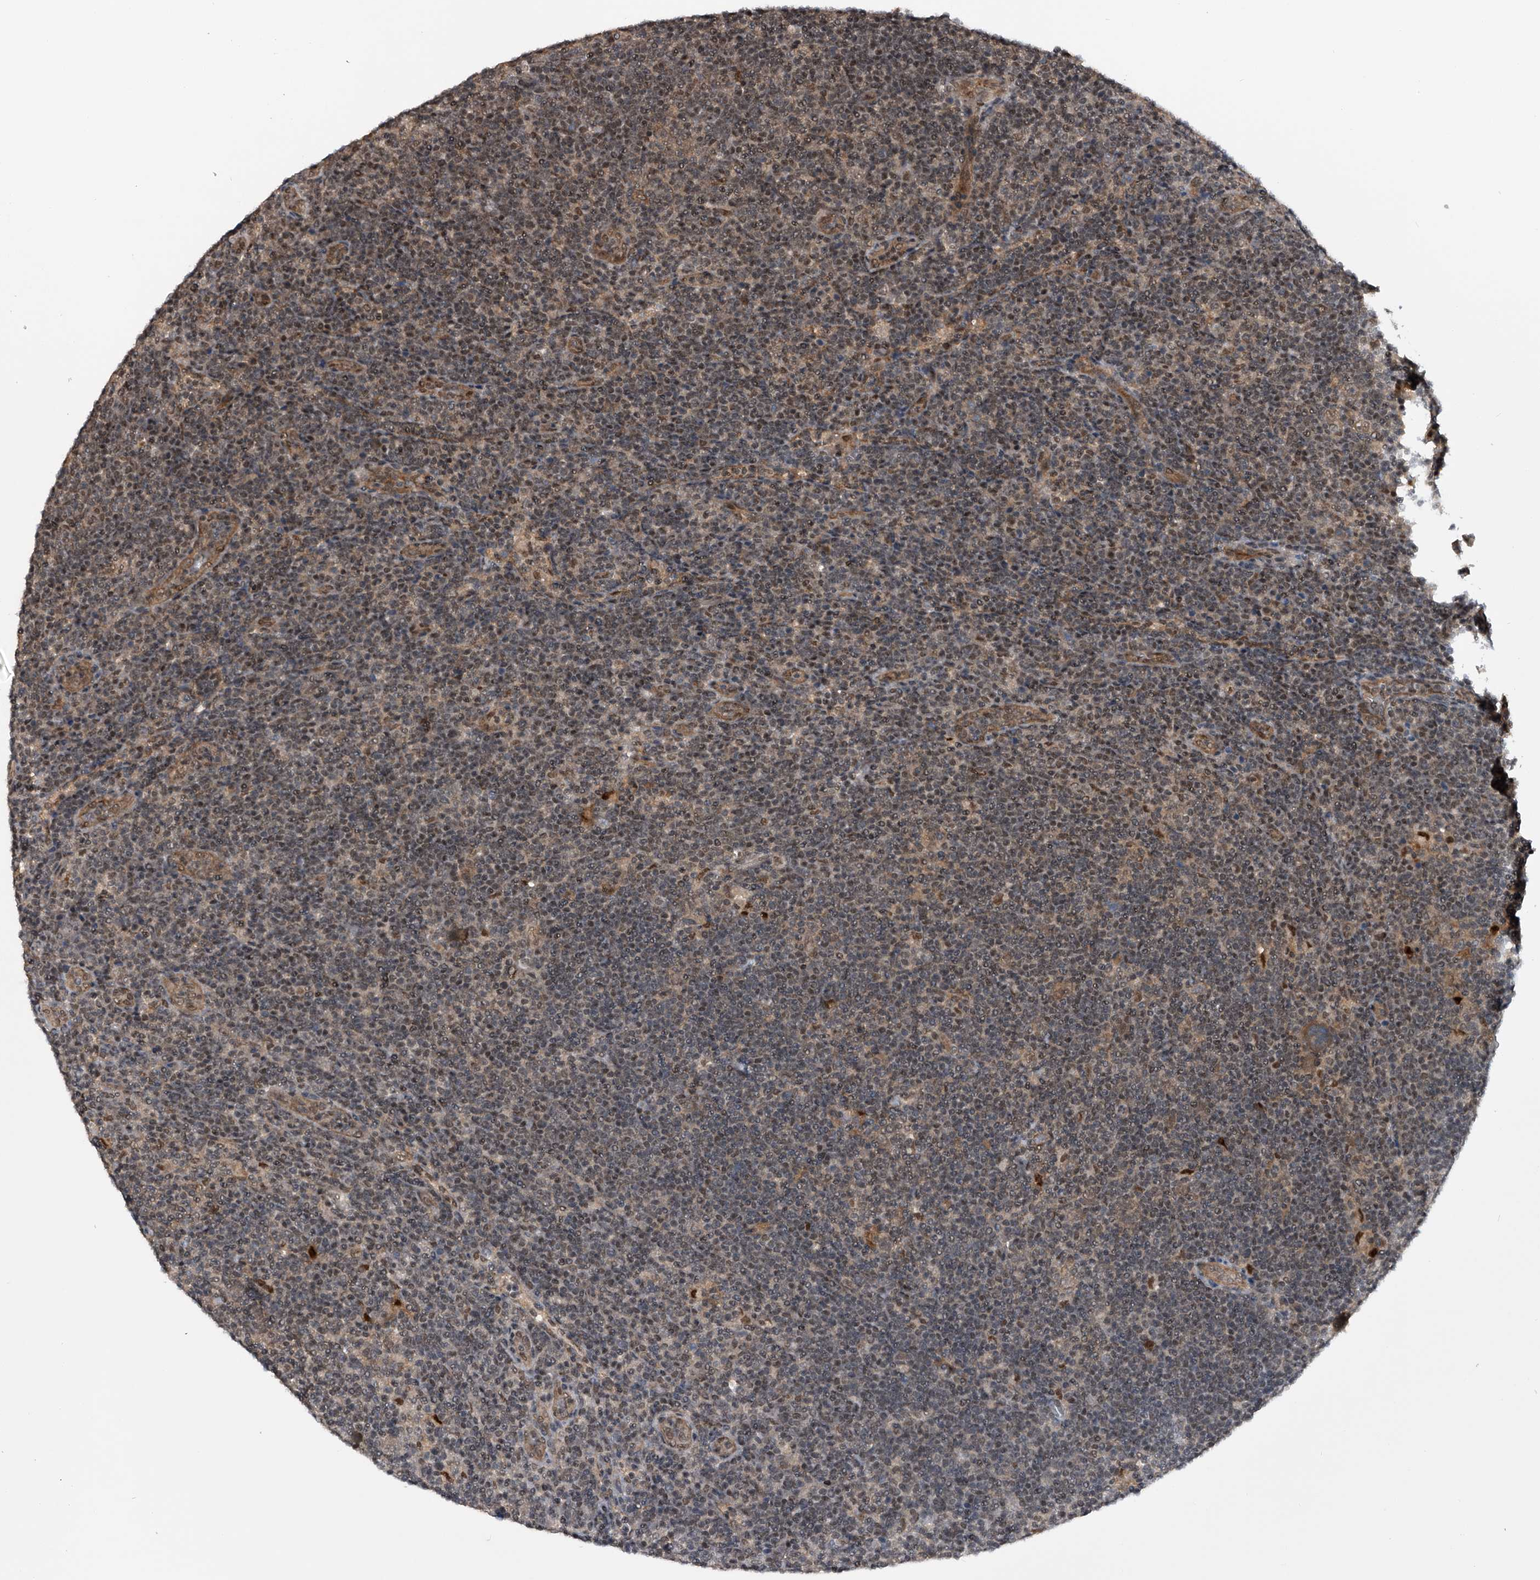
{"staining": {"intensity": "weak", "quantity": "25%-75%", "location": "cytoplasmic/membranous"}, "tissue": "lymphoma", "cell_type": "Tumor cells", "image_type": "cancer", "snomed": [{"axis": "morphology", "description": "Hodgkin's disease, NOS"}, {"axis": "topography", "description": "Lymph node"}], "caption": "Protein staining of lymphoma tissue demonstrates weak cytoplasmic/membranous positivity in about 25%-75% of tumor cells. (Stains: DAB in brown, nuclei in blue, Microscopy: brightfield microscopy at high magnification).", "gene": "SLC12A8", "patient": {"sex": "female", "age": 57}}